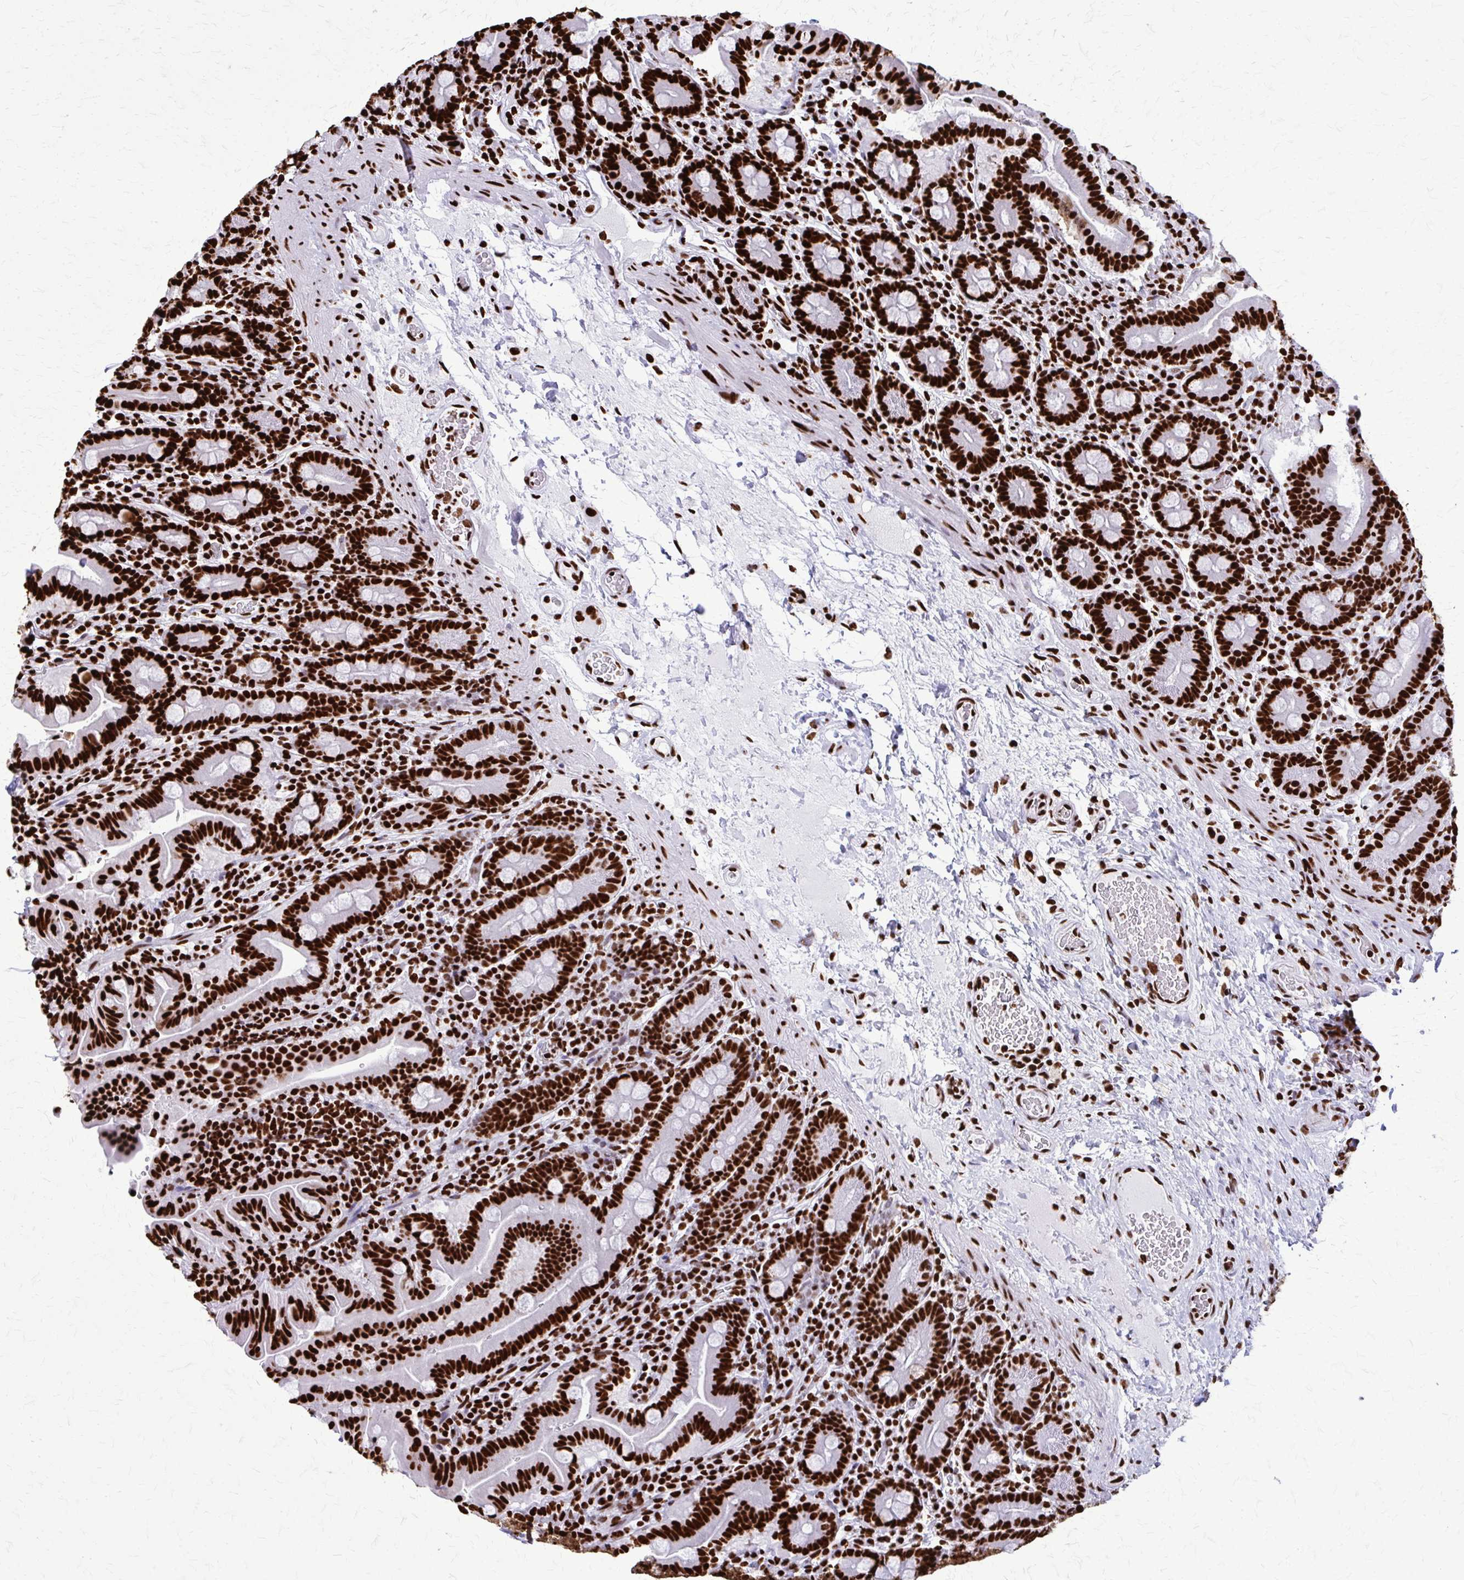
{"staining": {"intensity": "strong", "quantity": ">75%", "location": "nuclear"}, "tissue": "small intestine", "cell_type": "Glandular cells", "image_type": "normal", "snomed": [{"axis": "morphology", "description": "Normal tissue, NOS"}, {"axis": "topography", "description": "Small intestine"}], "caption": "Immunohistochemistry staining of benign small intestine, which demonstrates high levels of strong nuclear staining in approximately >75% of glandular cells indicating strong nuclear protein expression. The staining was performed using DAB (3,3'-diaminobenzidine) (brown) for protein detection and nuclei were counterstained in hematoxylin (blue).", "gene": "SFPQ", "patient": {"sex": "male", "age": 26}}